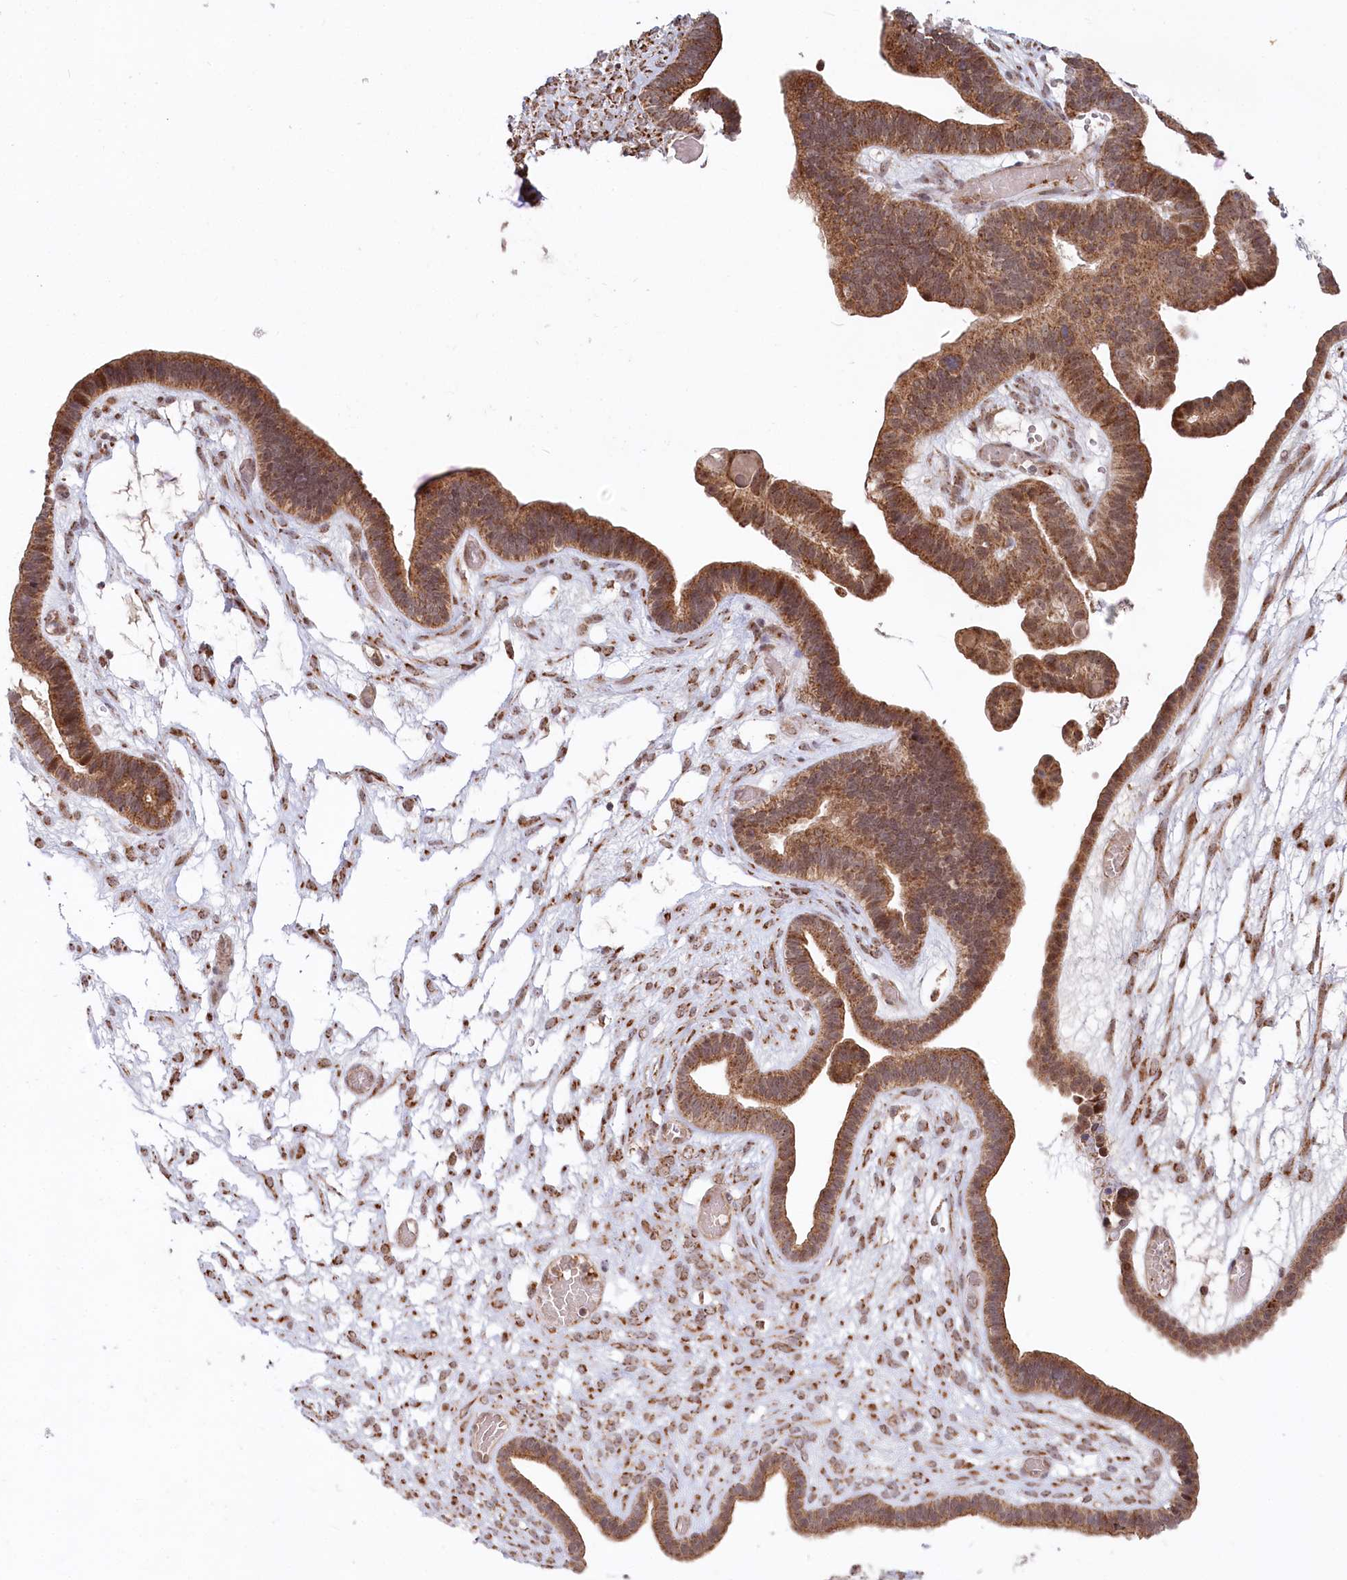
{"staining": {"intensity": "moderate", "quantity": ">75%", "location": "cytoplasmic/membranous"}, "tissue": "ovarian cancer", "cell_type": "Tumor cells", "image_type": "cancer", "snomed": [{"axis": "morphology", "description": "Cystadenocarcinoma, serous, NOS"}, {"axis": "topography", "description": "Ovary"}], "caption": "A medium amount of moderate cytoplasmic/membranous positivity is appreciated in about >75% of tumor cells in ovarian cancer (serous cystadenocarcinoma) tissue. Immunohistochemistry (ihc) stains the protein of interest in brown and the nuclei are stained blue.", "gene": "RTN4IP1", "patient": {"sex": "female", "age": 56}}